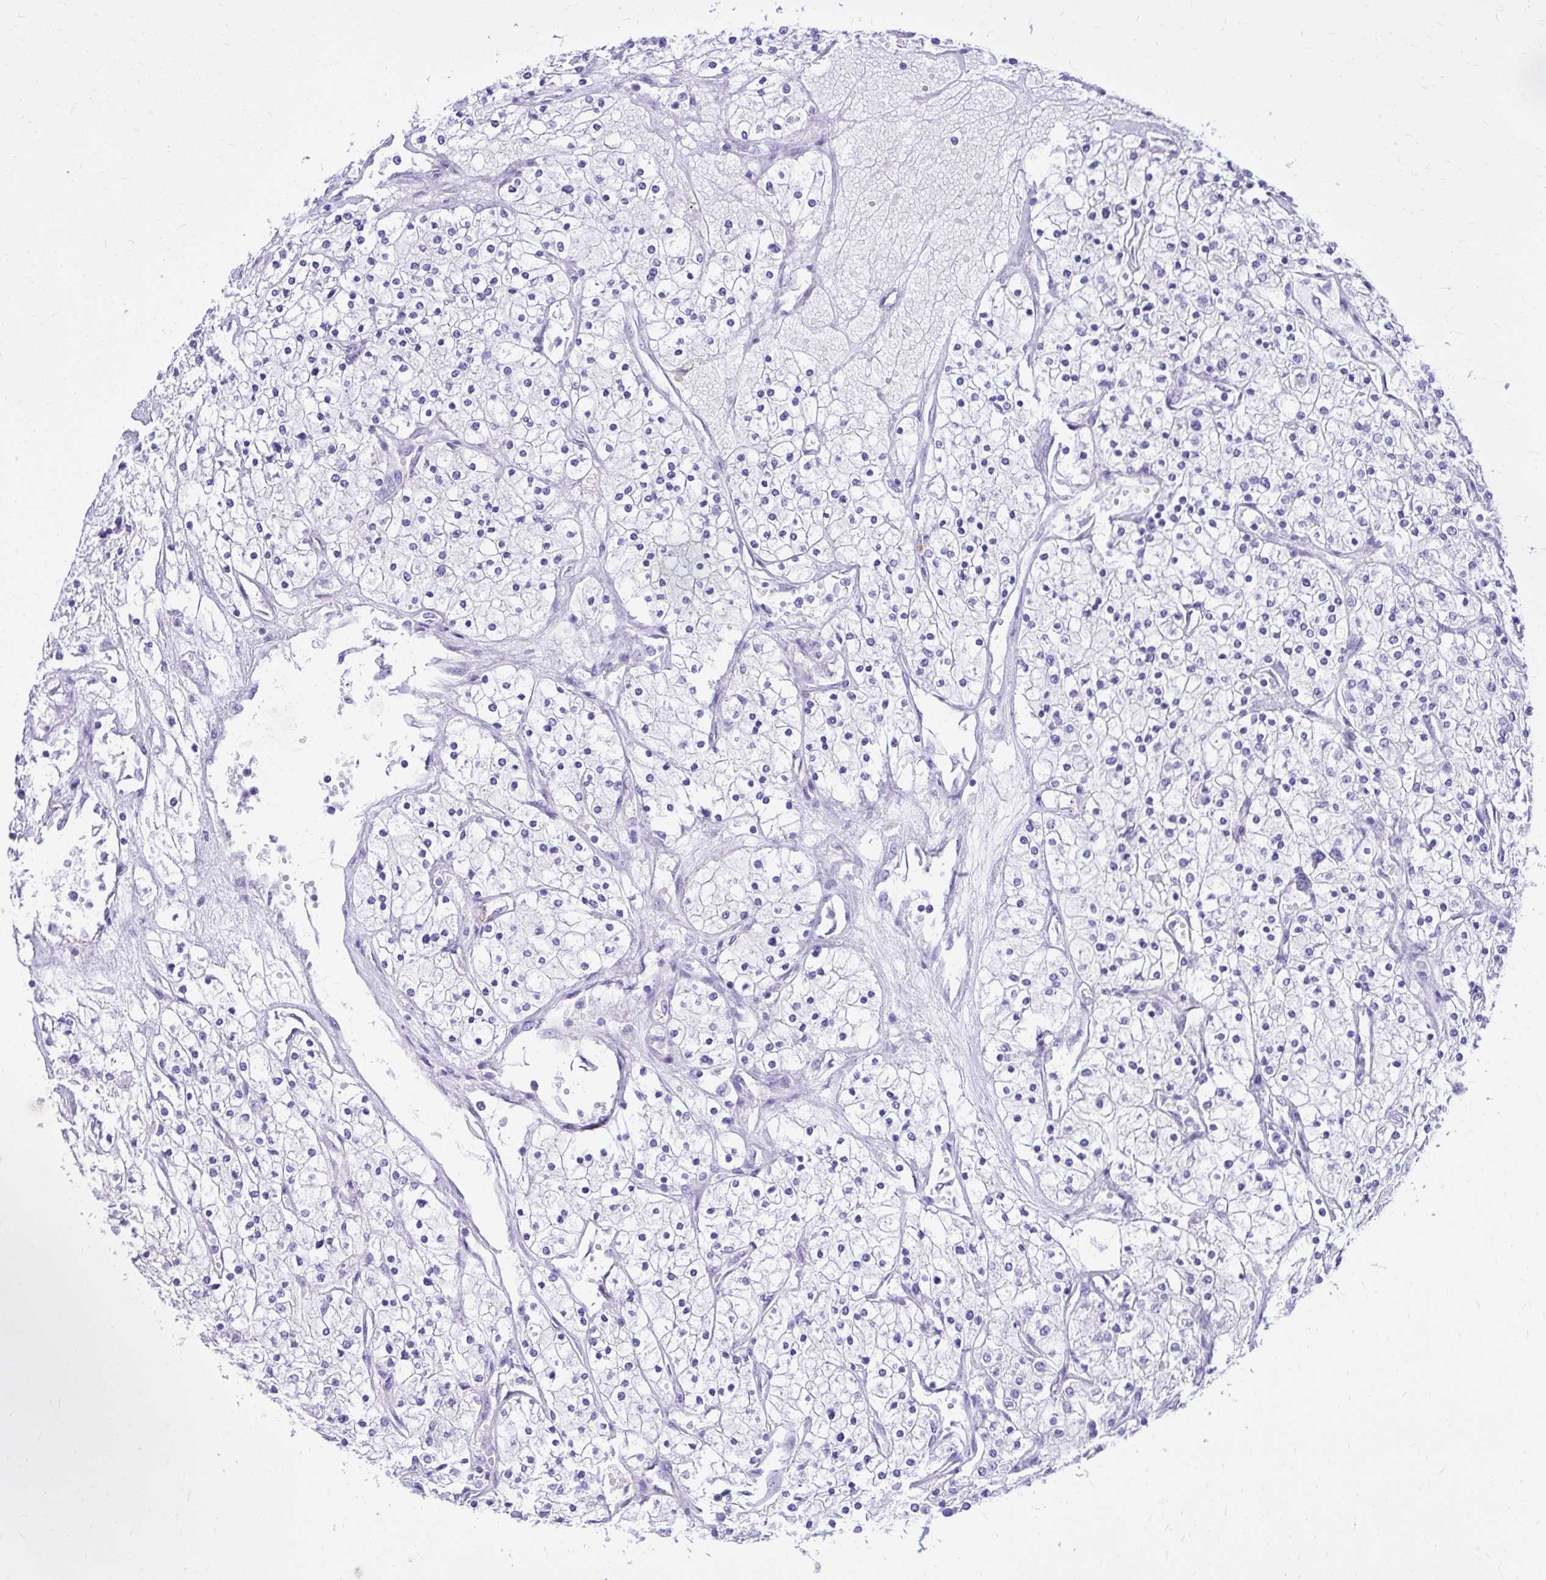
{"staining": {"intensity": "negative", "quantity": "none", "location": "none"}, "tissue": "renal cancer", "cell_type": "Tumor cells", "image_type": "cancer", "snomed": [{"axis": "morphology", "description": "Adenocarcinoma, NOS"}, {"axis": "topography", "description": "Kidney"}], "caption": "Immunohistochemistry (IHC) micrograph of neoplastic tissue: human renal cancer stained with DAB (3,3'-diaminobenzidine) displays no significant protein expression in tumor cells.", "gene": "PELI3", "patient": {"sex": "male", "age": 80}}